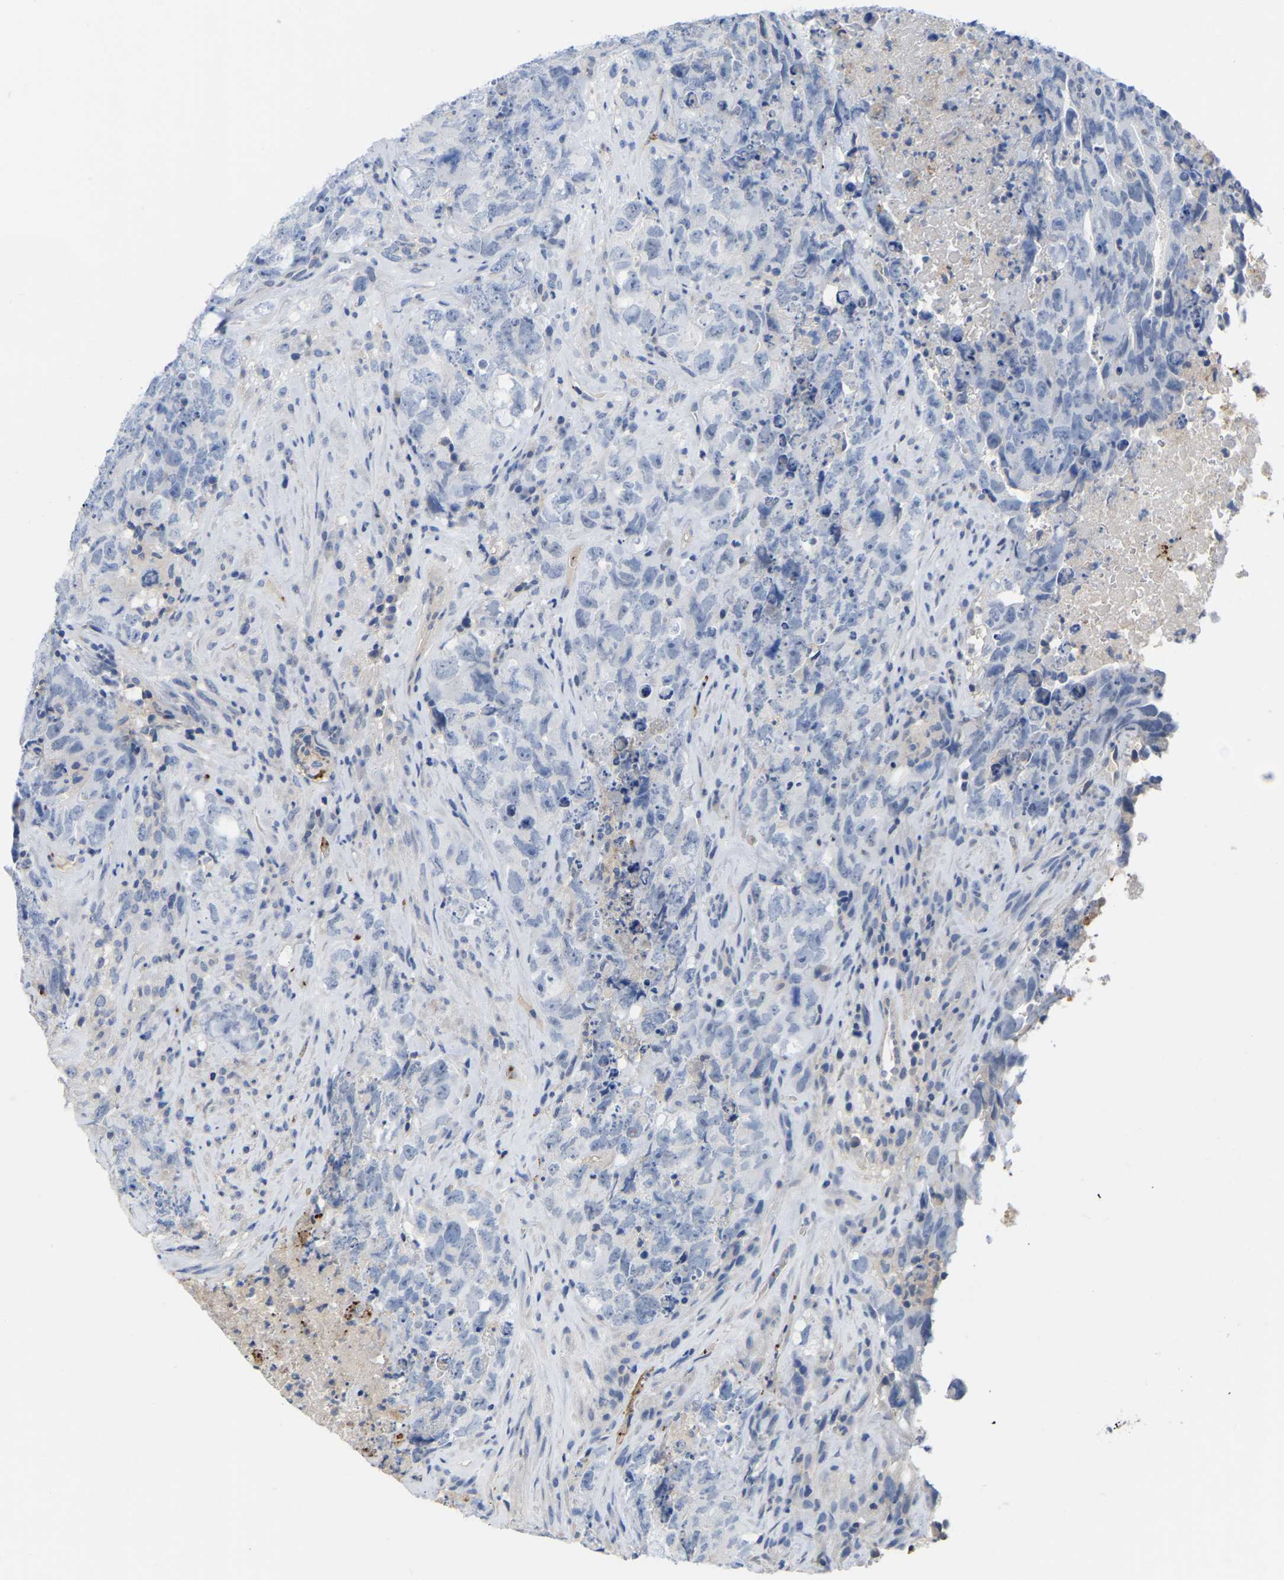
{"staining": {"intensity": "negative", "quantity": "none", "location": "none"}, "tissue": "testis cancer", "cell_type": "Tumor cells", "image_type": "cancer", "snomed": [{"axis": "morphology", "description": "Carcinoma, Embryonal, NOS"}, {"axis": "topography", "description": "Testis"}], "caption": "This is an immunohistochemistry photomicrograph of human testis cancer. There is no positivity in tumor cells.", "gene": "ZNF449", "patient": {"sex": "male", "age": 32}}